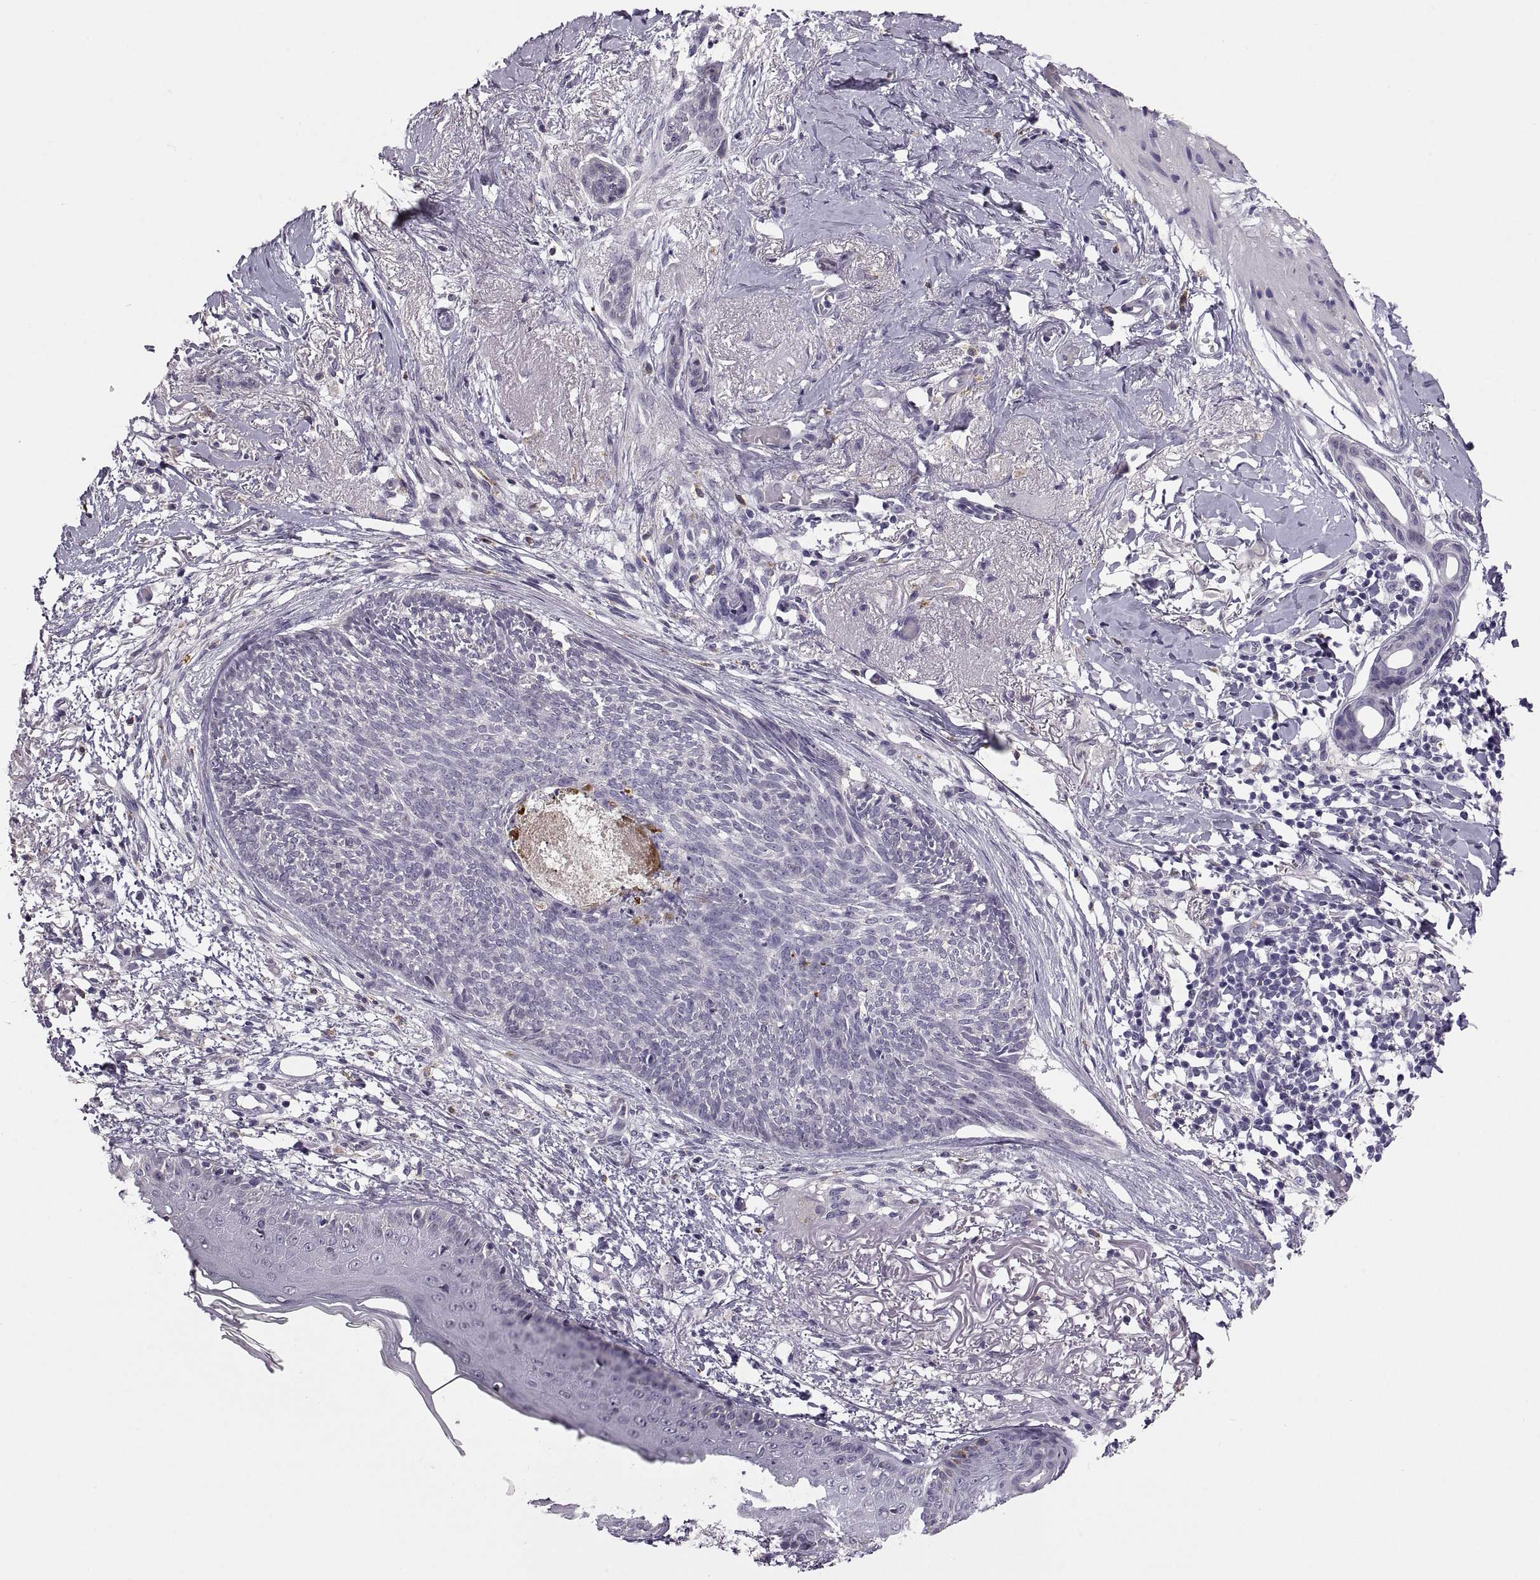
{"staining": {"intensity": "negative", "quantity": "none", "location": "none"}, "tissue": "skin cancer", "cell_type": "Tumor cells", "image_type": "cancer", "snomed": [{"axis": "morphology", "description": "Normal tissue, NOS"}, {"axis": "morphology", "description": "Basal cell carcinoma"}, {"axis": "topography", "description": "Skin"}], "caption": "Immunohistochemical staining of human basal cell carcinoma (skin) reveals no significant staining in tumor cells.", "gene": "MAGEB18", "patient": {"sex": "male", "age": 84}}